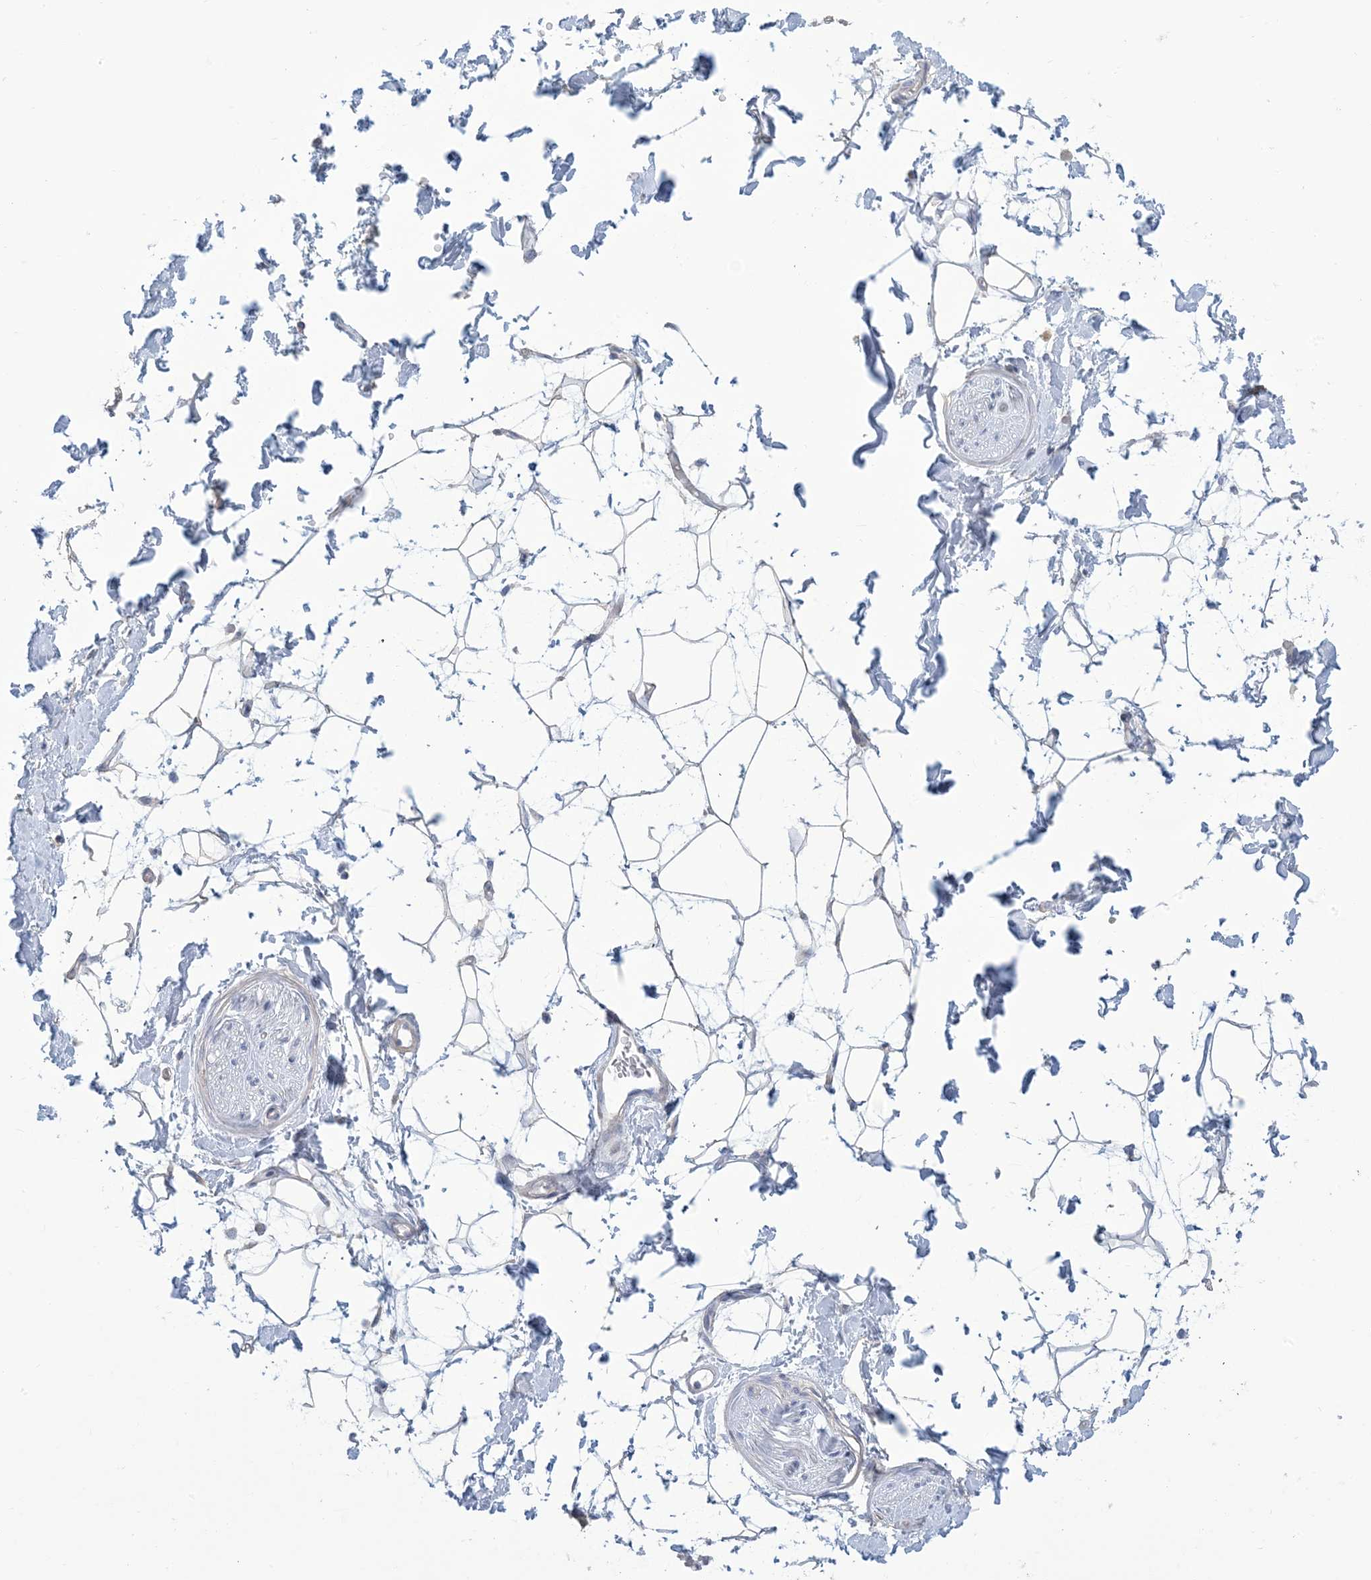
{"staining": {"intensity": "negative", "quantity": "none", "location": "none"}, "tissue": "adipose tissue", "cell_type": "Adipocytes", "image_type": "normal", "snomed": [{"axis": "morphology", "description": "Normal tissue, NOS"}, {"axis": "topography", "description": "Soft tissue"}], "caption": "This is a micrograph of immunohistochemistry (IHC) staining of benign adipose tissue, which shows no expression in adipocytes.", "gene": "MTHFD2L", "patient": {"sex": "male", "age": 72}}